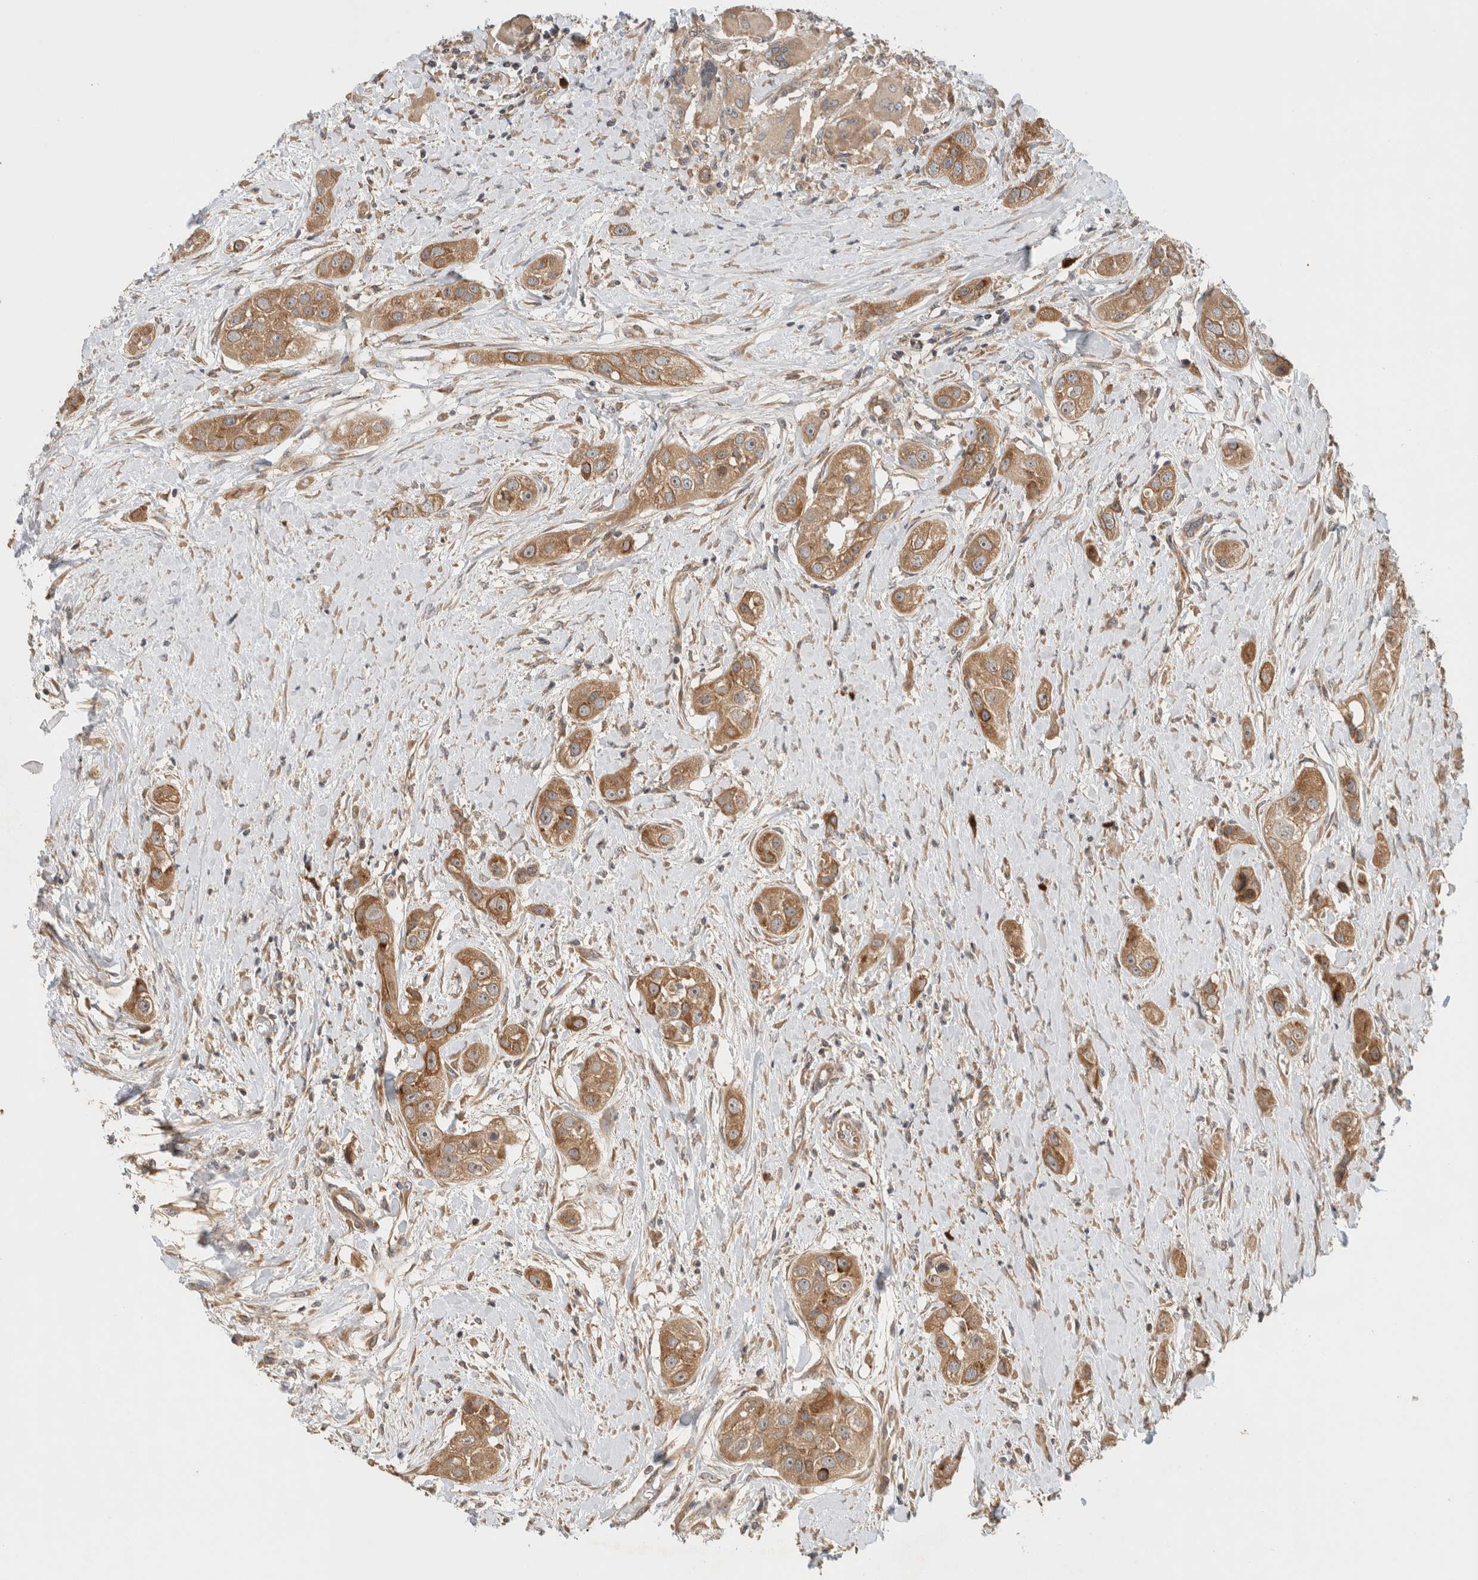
{"staining": {"intensity": "moderate", "quantity": ">75%", "location": "cytoplasmic/membranous"}, "tissue": "head and neck cancer", "cell_type": "Tumor cells", "image_type": "cancer", "snomed": [{"axis": "morphology", "description": "Normal tissue, NOS"}, {"axis": "morphology", "description": "Squamous cell carcinoma, NOS"}, {"axis": "topography", "description": "Skeletal muscle"}, {"axis": "topography", "description": "Head-Neck"}], "caption": "The micrograph demonstrates staining of head and neck cancer, revealing moderate cytoplasmic/membranous protein staining (brown color) within tumor cells. Using DAB (brown) and hematoxylin (blue) stains, captured at high magnification using brightfield microscopy.", "gene": "PUM1", "patient": {"sex": "male", "age": 51}}